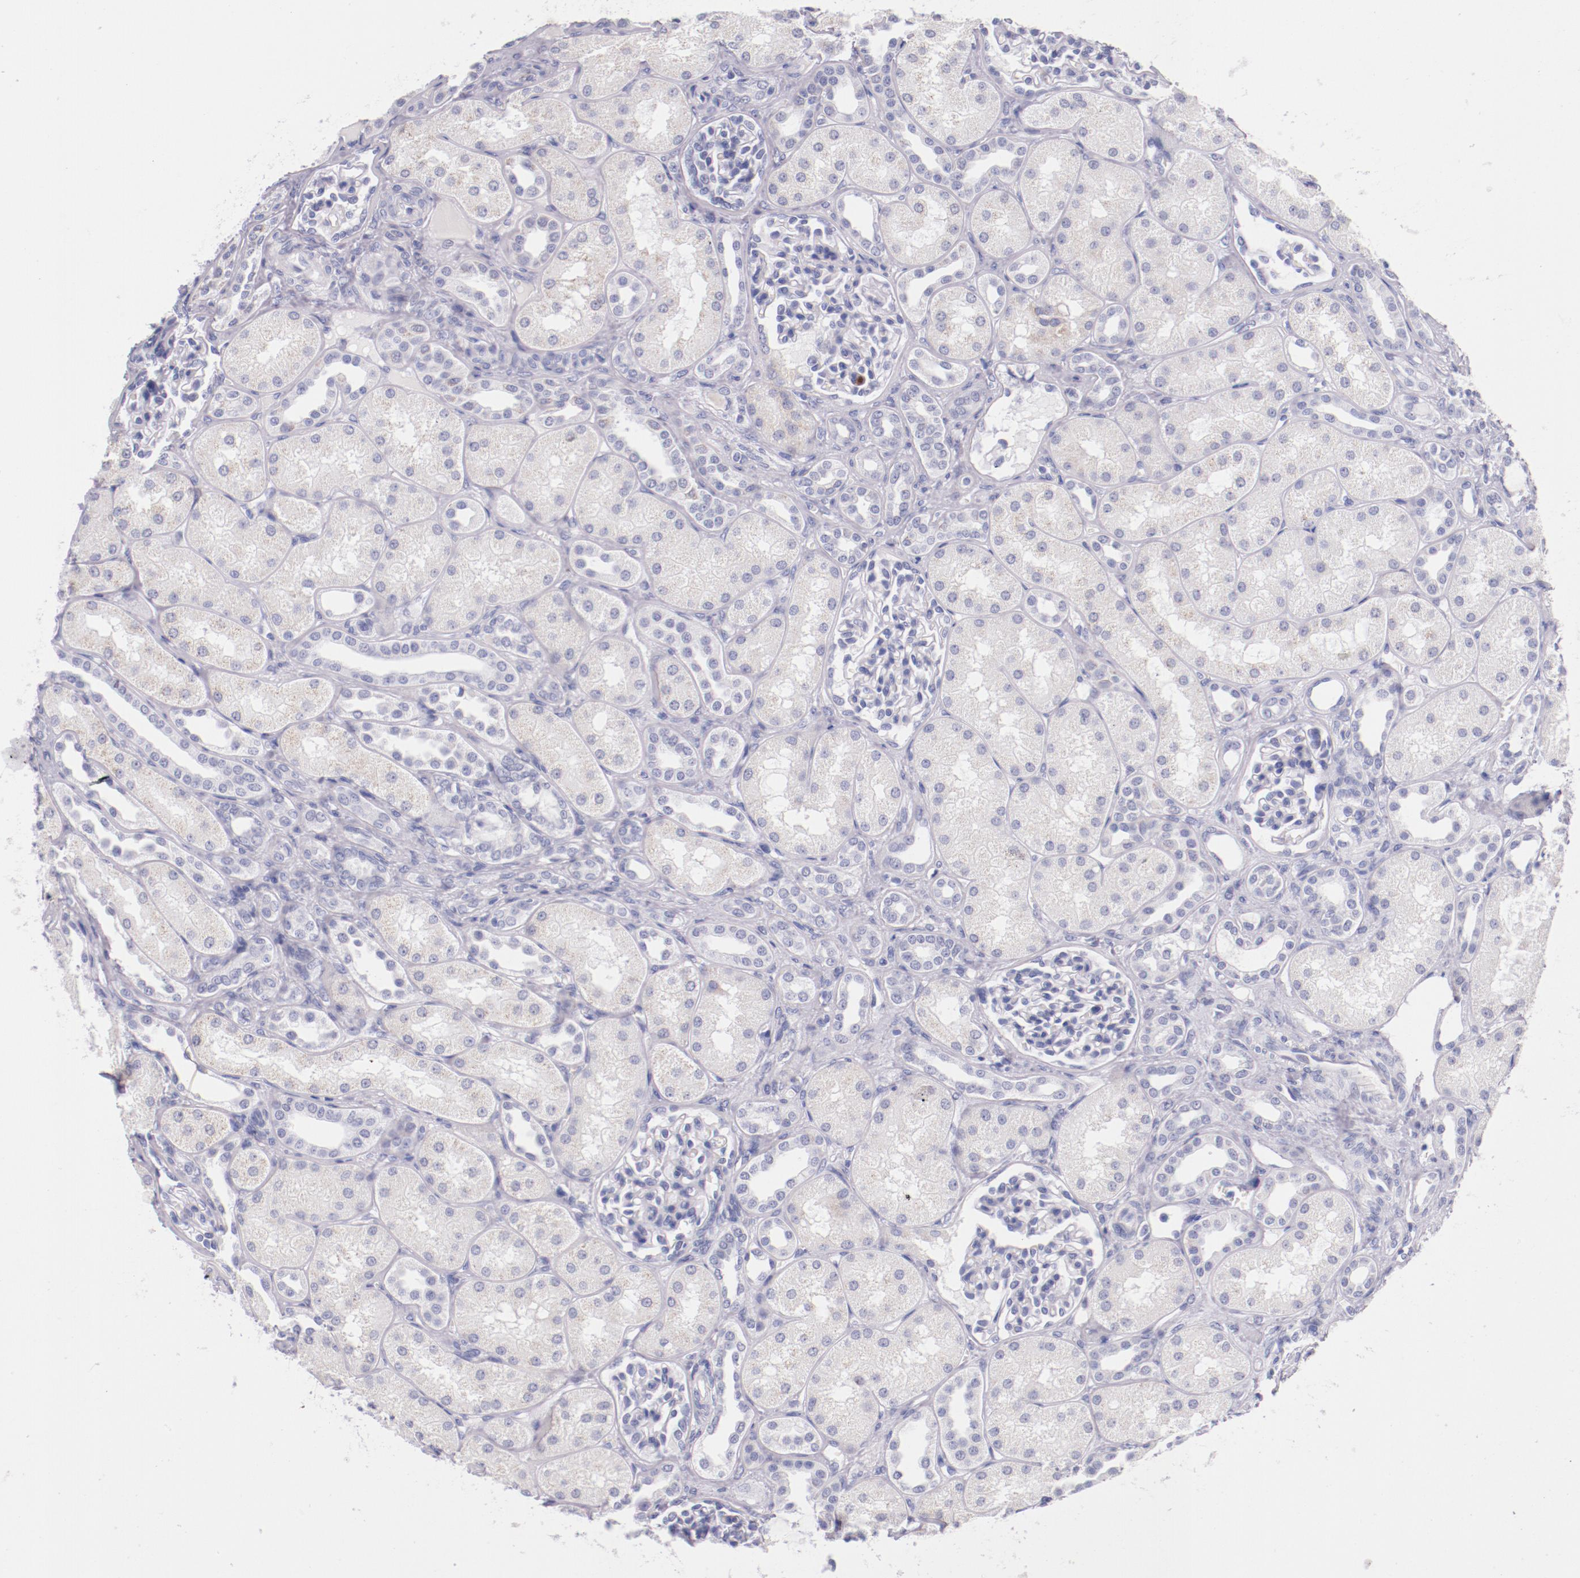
{"staining": {"intensity": "weak", "quantity": "<25%", "location": "cytoplasmic/membranous"}, "tissue": "kidney", "cell_type": "Cells in tubules", "image_type": "normal", "snomed": [{"axis": "morphology", "description": "Normal tissue, NOS"}, {"axis": "topography", "description": "Kidney"}], "caption": "Cells in tubules show no significant staining in benign kidney.", "gene": "IRF4", "patient": {"sex": "male", "age": 7}}